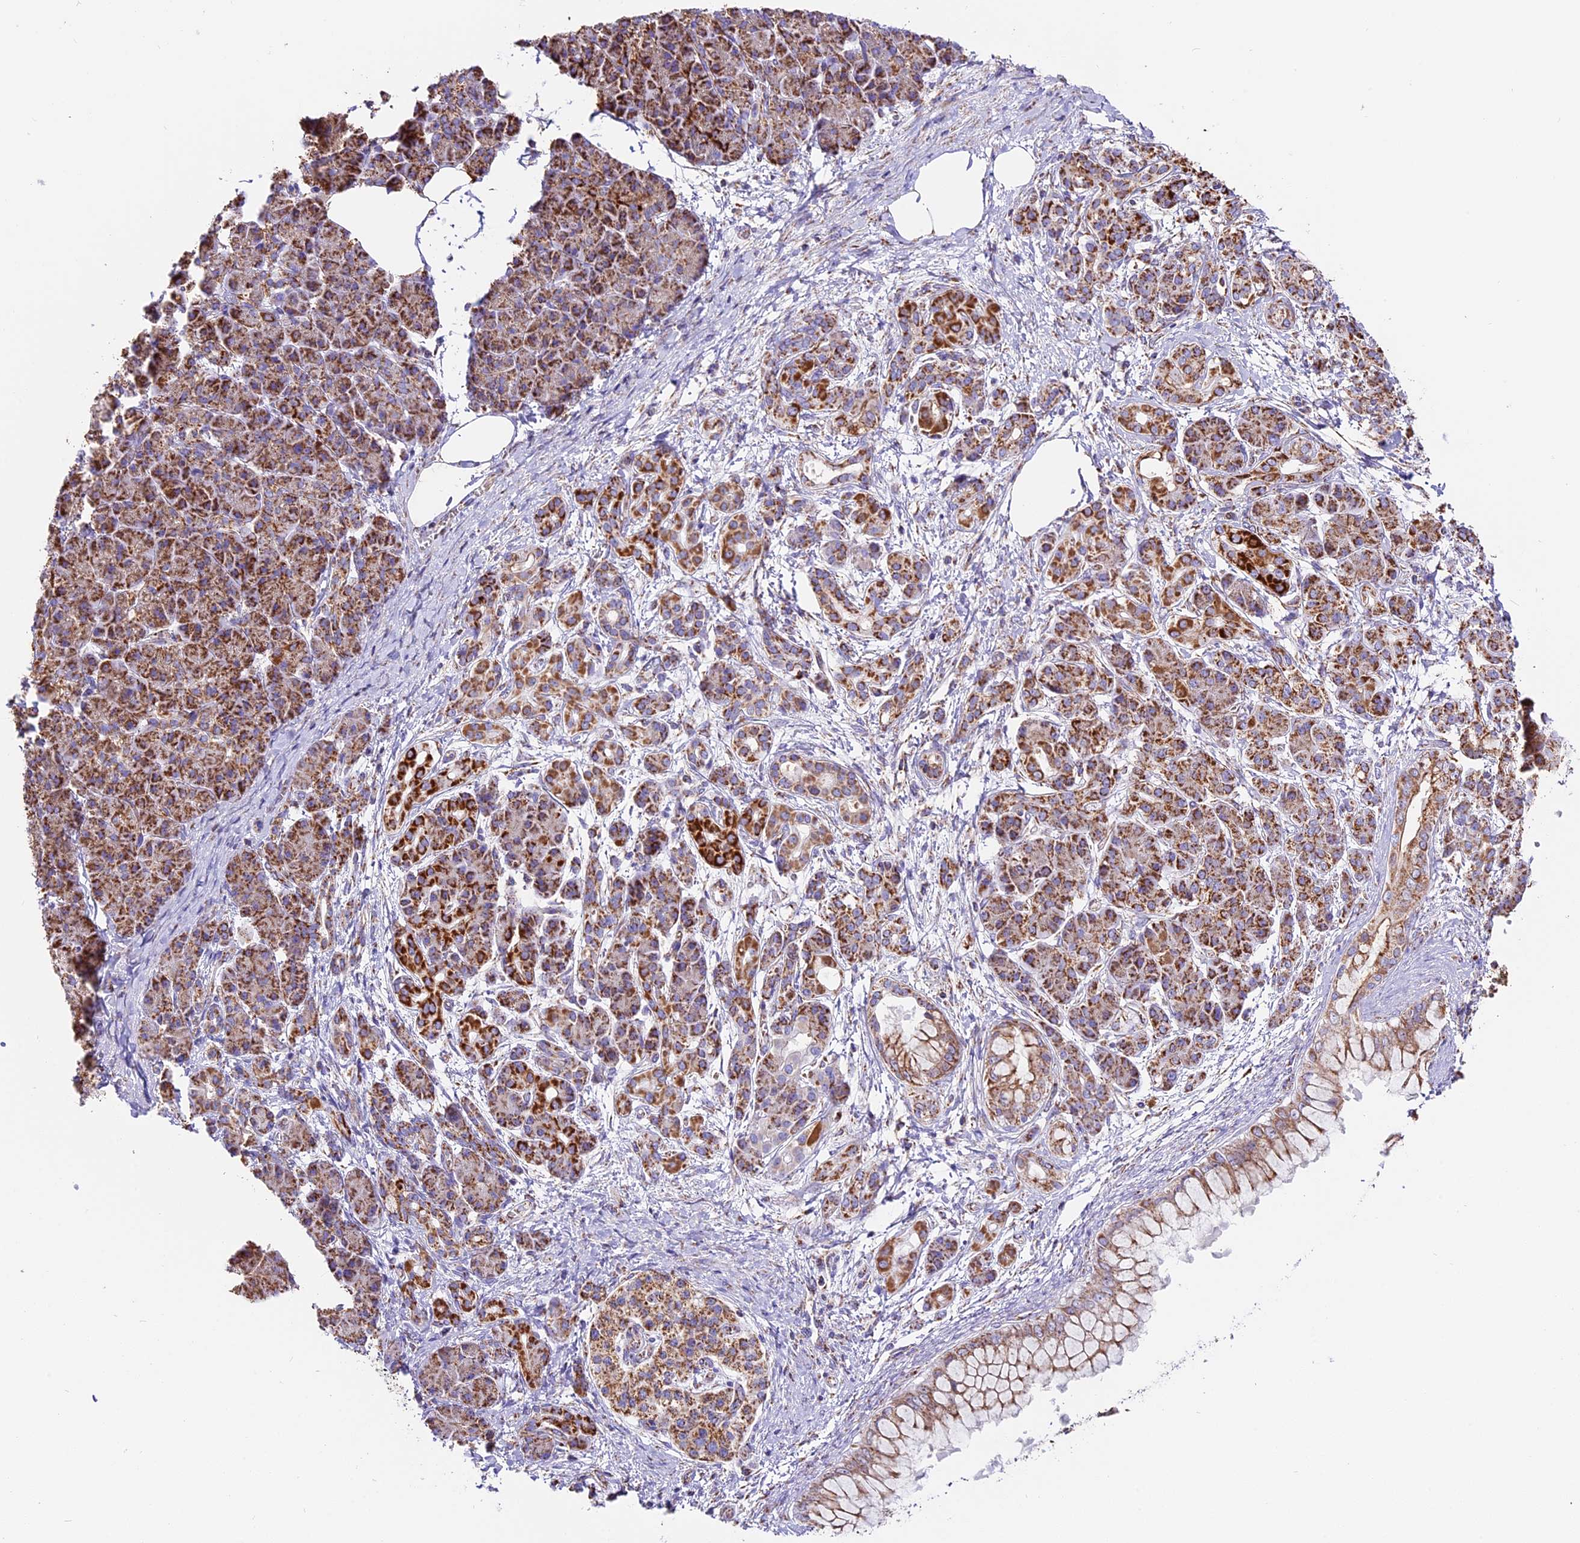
{"staining": {"intensity": "moderate", "quantity": ">75%", "location": "cytoplasmic/membranous"}, "tissue": "pancreatic cancer", "cell_type": "Tumor cells", "image_type": "cancer", "snomed": [{"axis": "morphology", "description": "Normal tissue, NOS"}, {"axis": "morphology", "description": "Adenocarcinoma, NOS"}, {"axis": "topography", "description": "Pancreas"}], "caption": "Protein expression analysis of pancreatic adenocarcinoma displays moderate cytoplasmic/membranous positivity in approximately >75% of tumor cells.", "gene": "NDUFA8", "patient": {"sex": "female", "age": 55}}